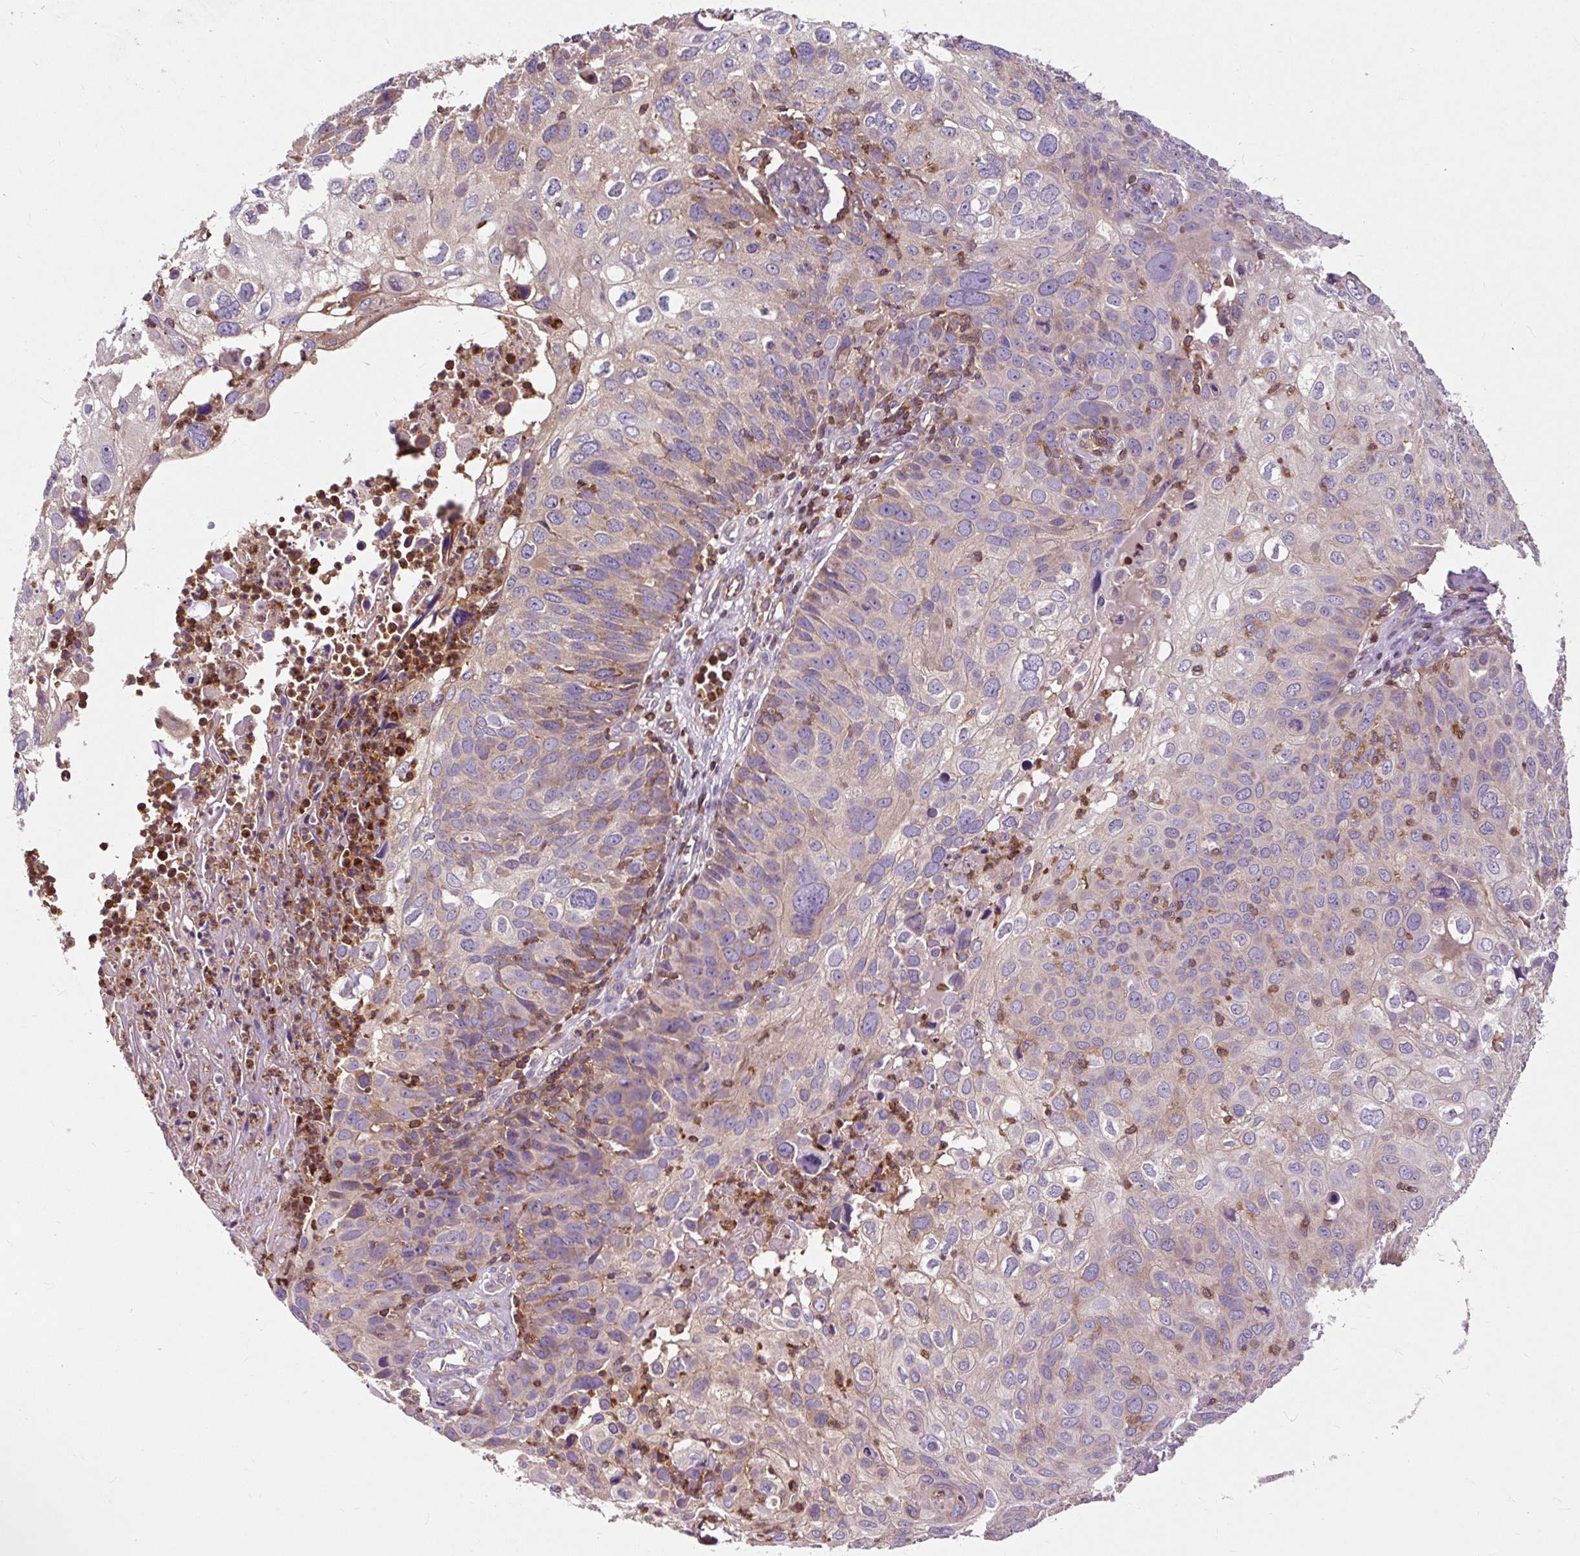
{"staining": {"intensity": "weak", "quantity": "25%-75%", "location": "cytoplasmic/membranous"}, "tissue": "skin cancer", "cell_type": "Tumor cells", "image_type": "cancer", "snomed": [{"axis": "morphology", "description": "Squamous cell carcinoma, NOS"}, {"axis": "topography", "description": "Skin"}], "caption": "Immunohistochemical staining of skin cancer (squamous cell carcinoma) displays low levels of weak cytoplasmic/membranous expression in approximately 25%-75% of tumor cells.", "gene": "CISD3", "patient": {"sex": "male", "age": 87}}